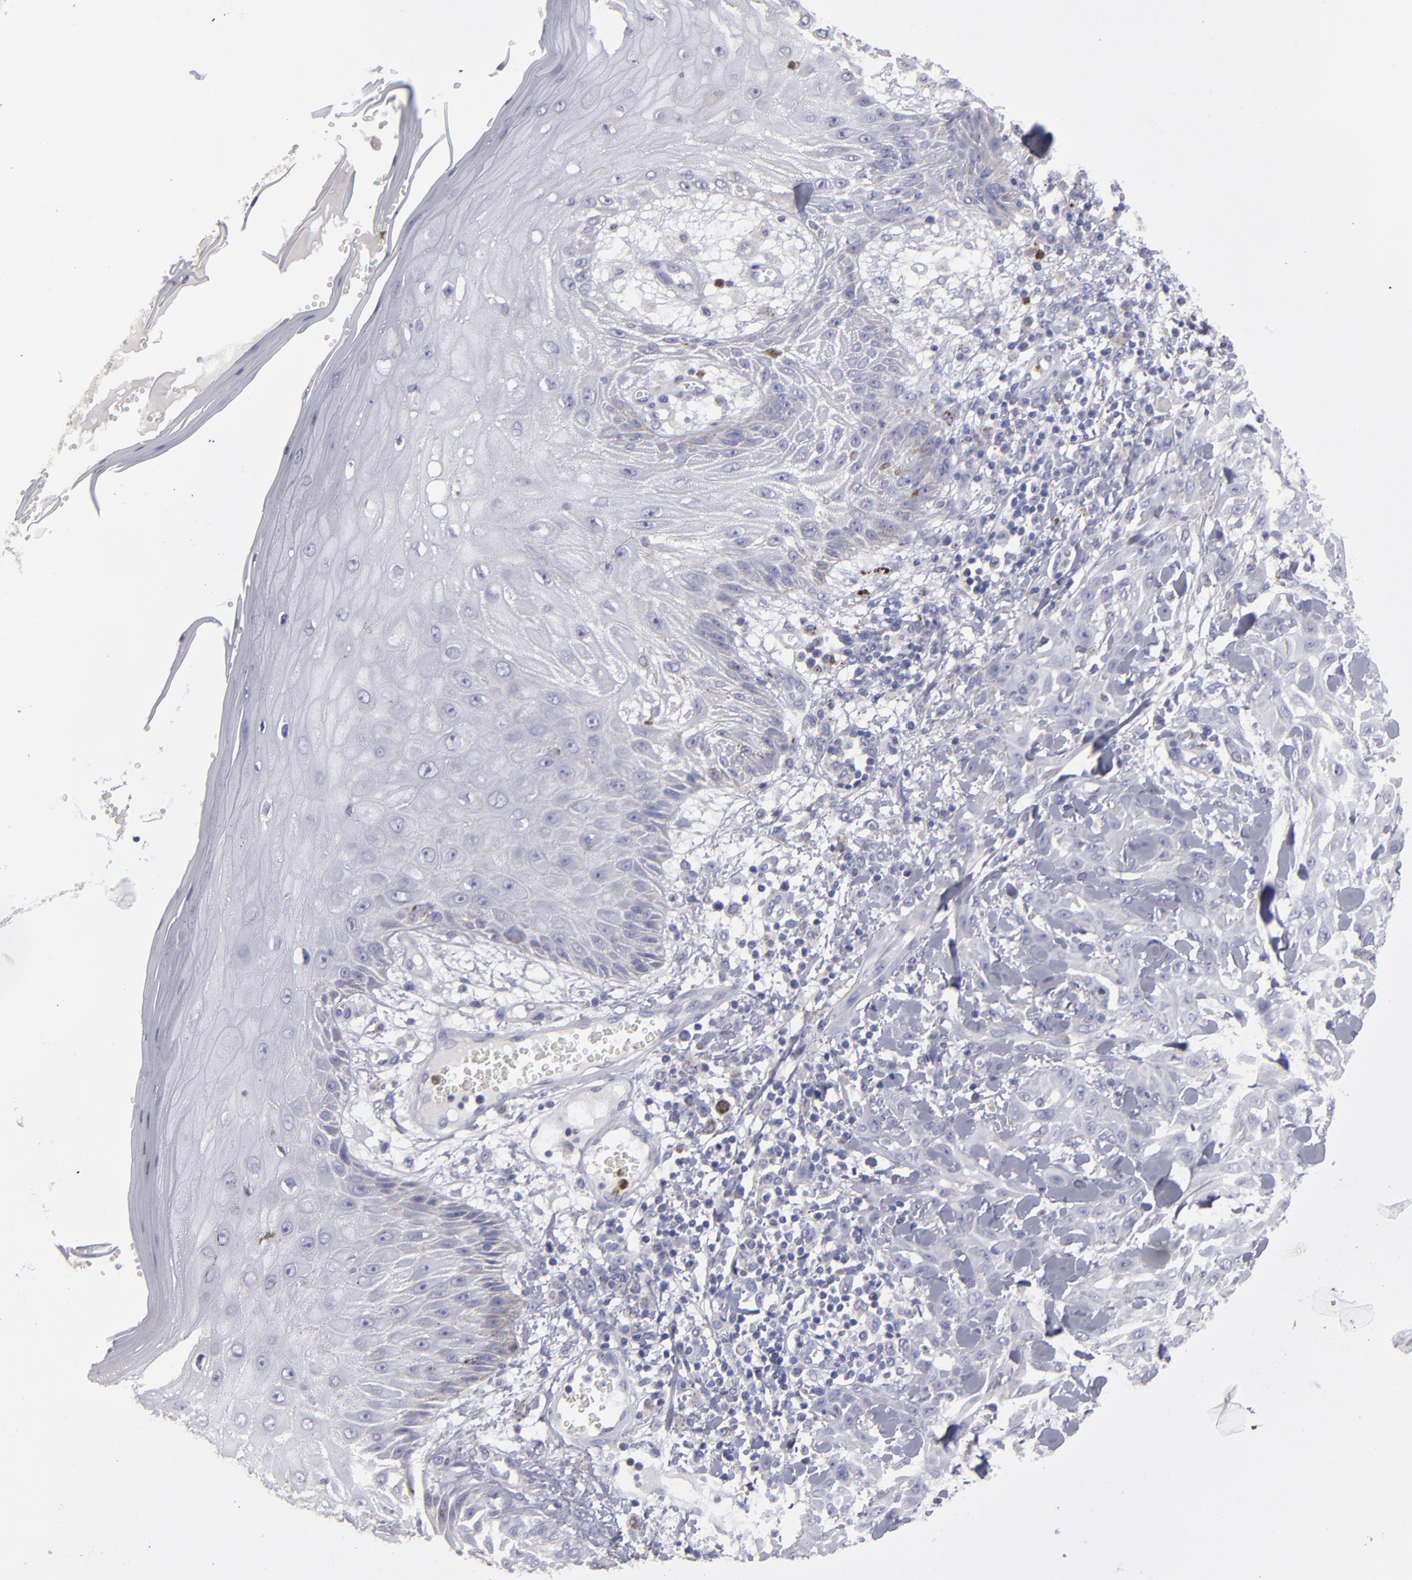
{"staining": {"intensity": "weak", "quantity": "25%-75%", "location": "cytoplasmic/membranous"}, "tissue": "skin cancer", "cell_type": "Tumor cells", "image_type": "cancer", "snomed": [{"axis": "morphology", "description": "Squamous cell carcinoma, NOS"}, {"axis": "topography", "description": "Skin"}], "caption": "Squamous cell carcinoma (skin) stained for a protein (brown) exhibits weak cytoplasmic/membranous positive positivity in about 25%-75% of tumor cells.", "gene": "FGR", "patient": {"sex": "male", "age": 24}}